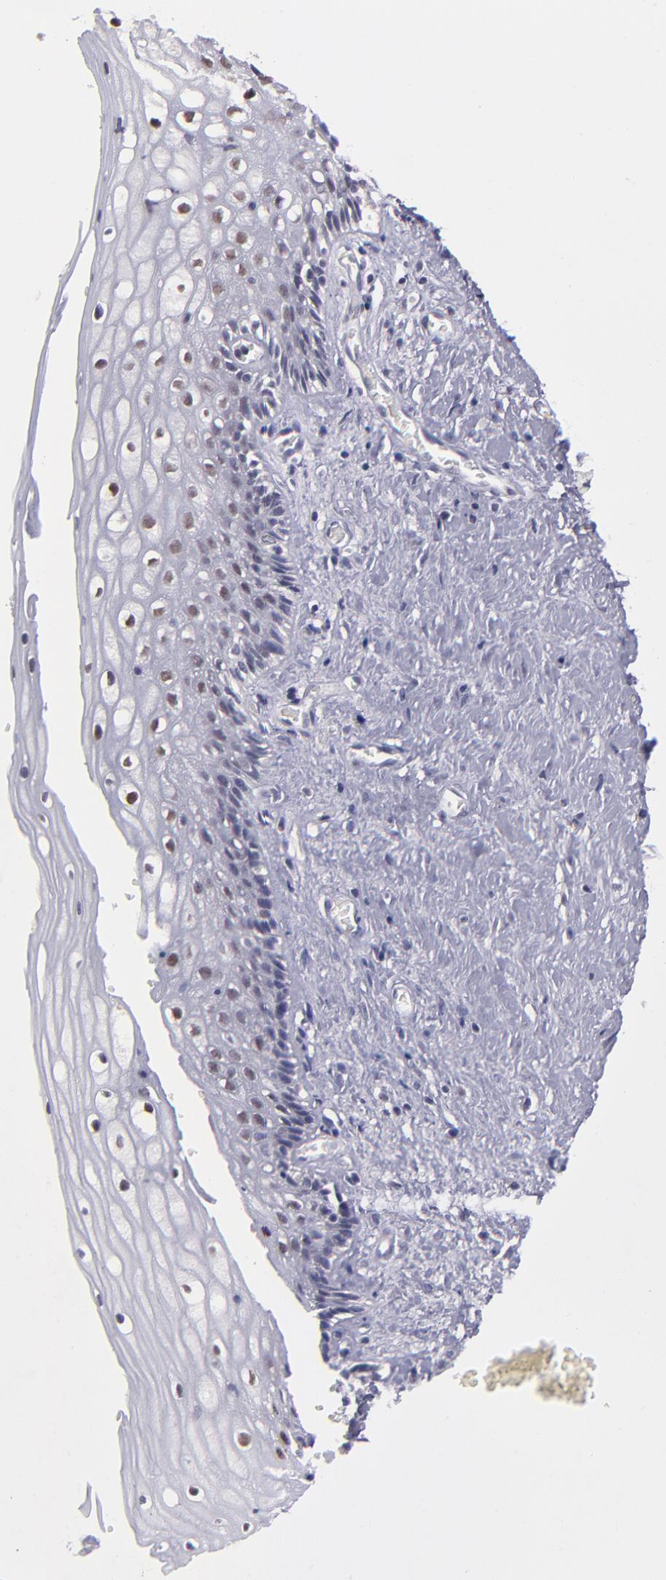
{"staining": {"intensity": "weak", "quantity": "25%-75%", "location": "nuclear"}, "tissue": "vagina", "cell_type": "Squamous epithelial cells", "image_type": "normal", "snomed": [{"axis": "morphology", "description": "Normal tissue, NOS"}, {"axis": "topography", "description": "Vagina"}], "caption": "Protein positivity by immunohistochemistry (IHC) reveals weak nuclear expression in approximately 25%-75% of squamous epithelial cells in unremarkable vagina.", "gene": "OTUB2", "patient": {"sex": "female", "age": 46}}